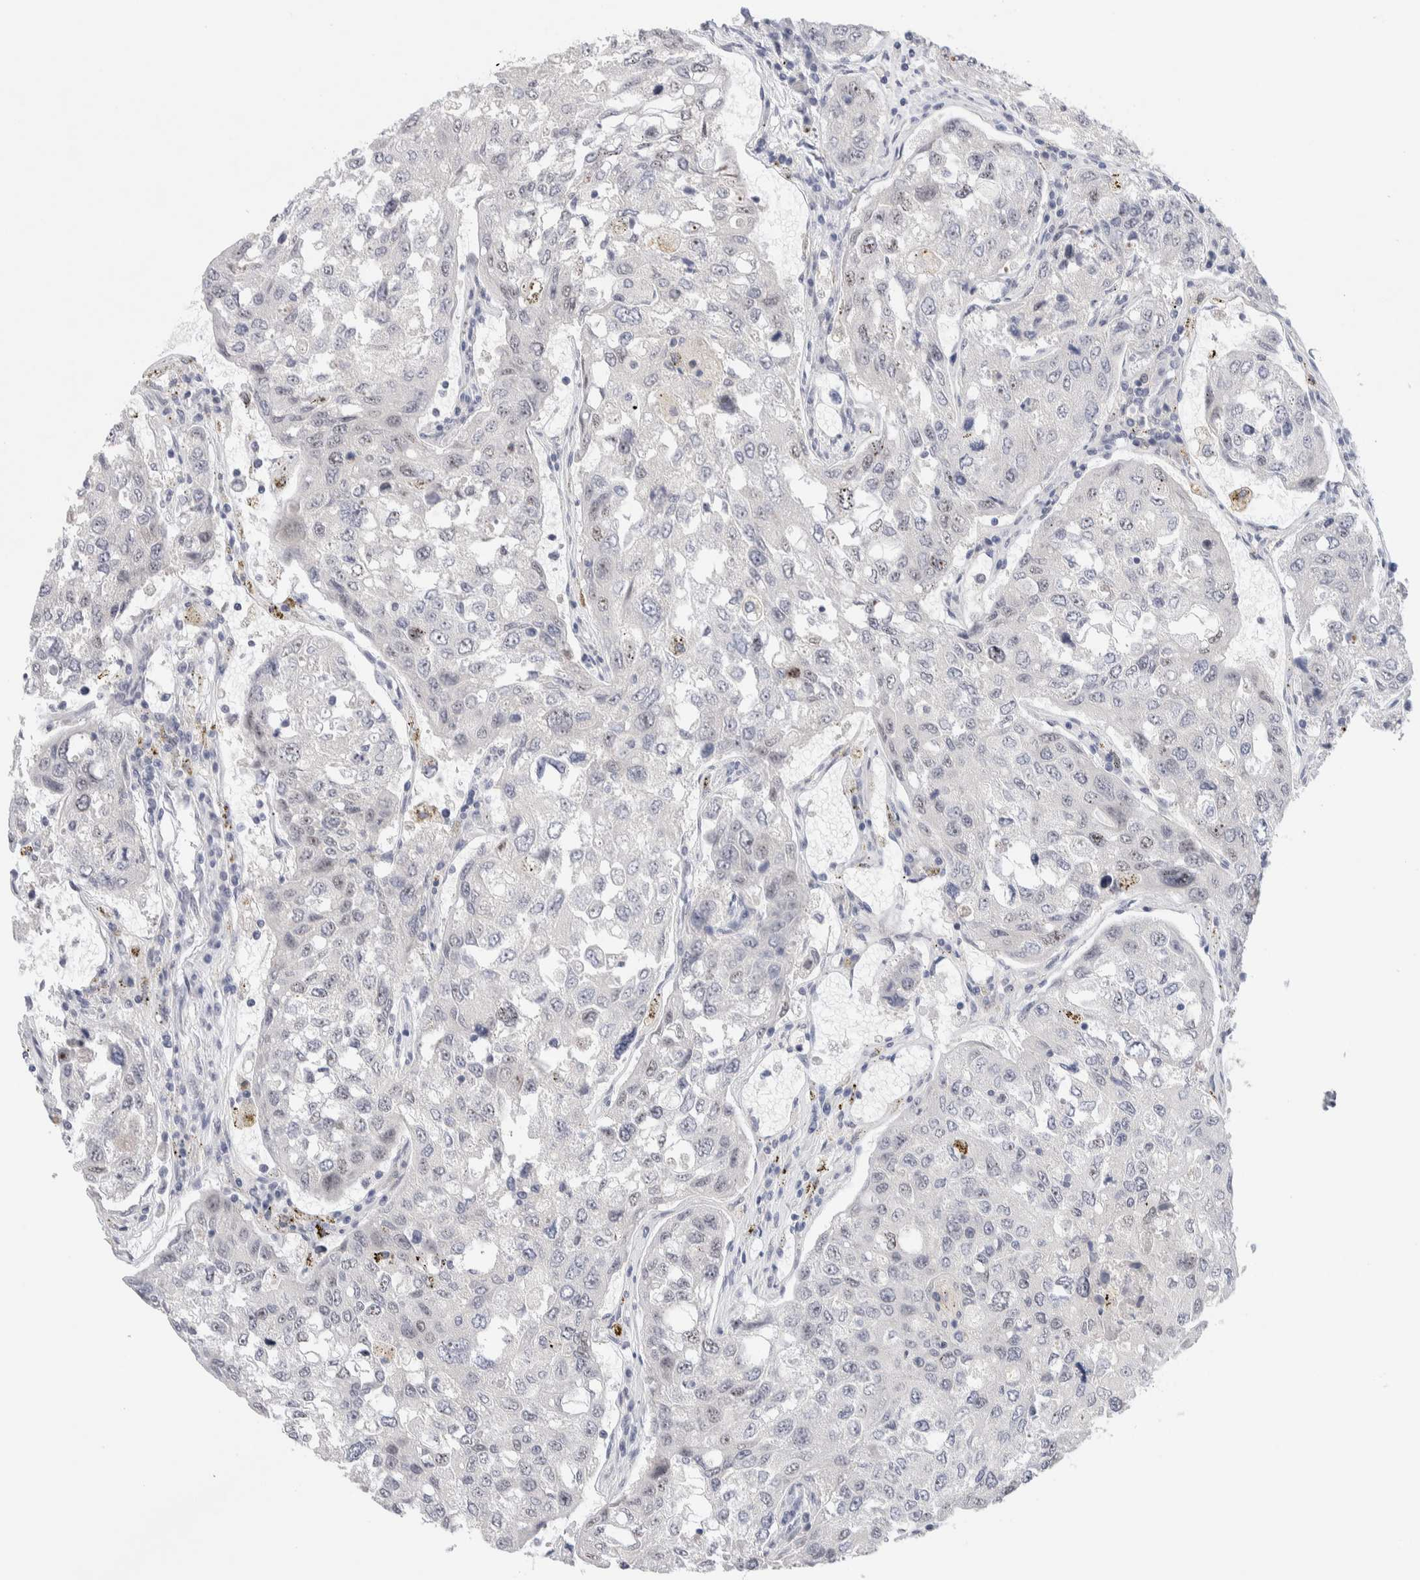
{"staining": {"intensity": "negative", "quantity": "none", "location": "none"}, "tissue": "urothelial cancer", "cell_type": "Tumor cells", "image_type": "cancer", "snomed": [{"axis": "morphology", "description": "Urothelial carcinoma, High grade"}, {"axis": "topography", "description": "Lymph node"}, {"axis": "topography", "description": "Urinary bladder"}], "caption": "Tumor cells show no significant protein positivity in urothelial carcinoma (high-grade). Nuclei are stained in blue.", "gene": "DNAJB6", "patient": {"sex": "male", "age": 51}}